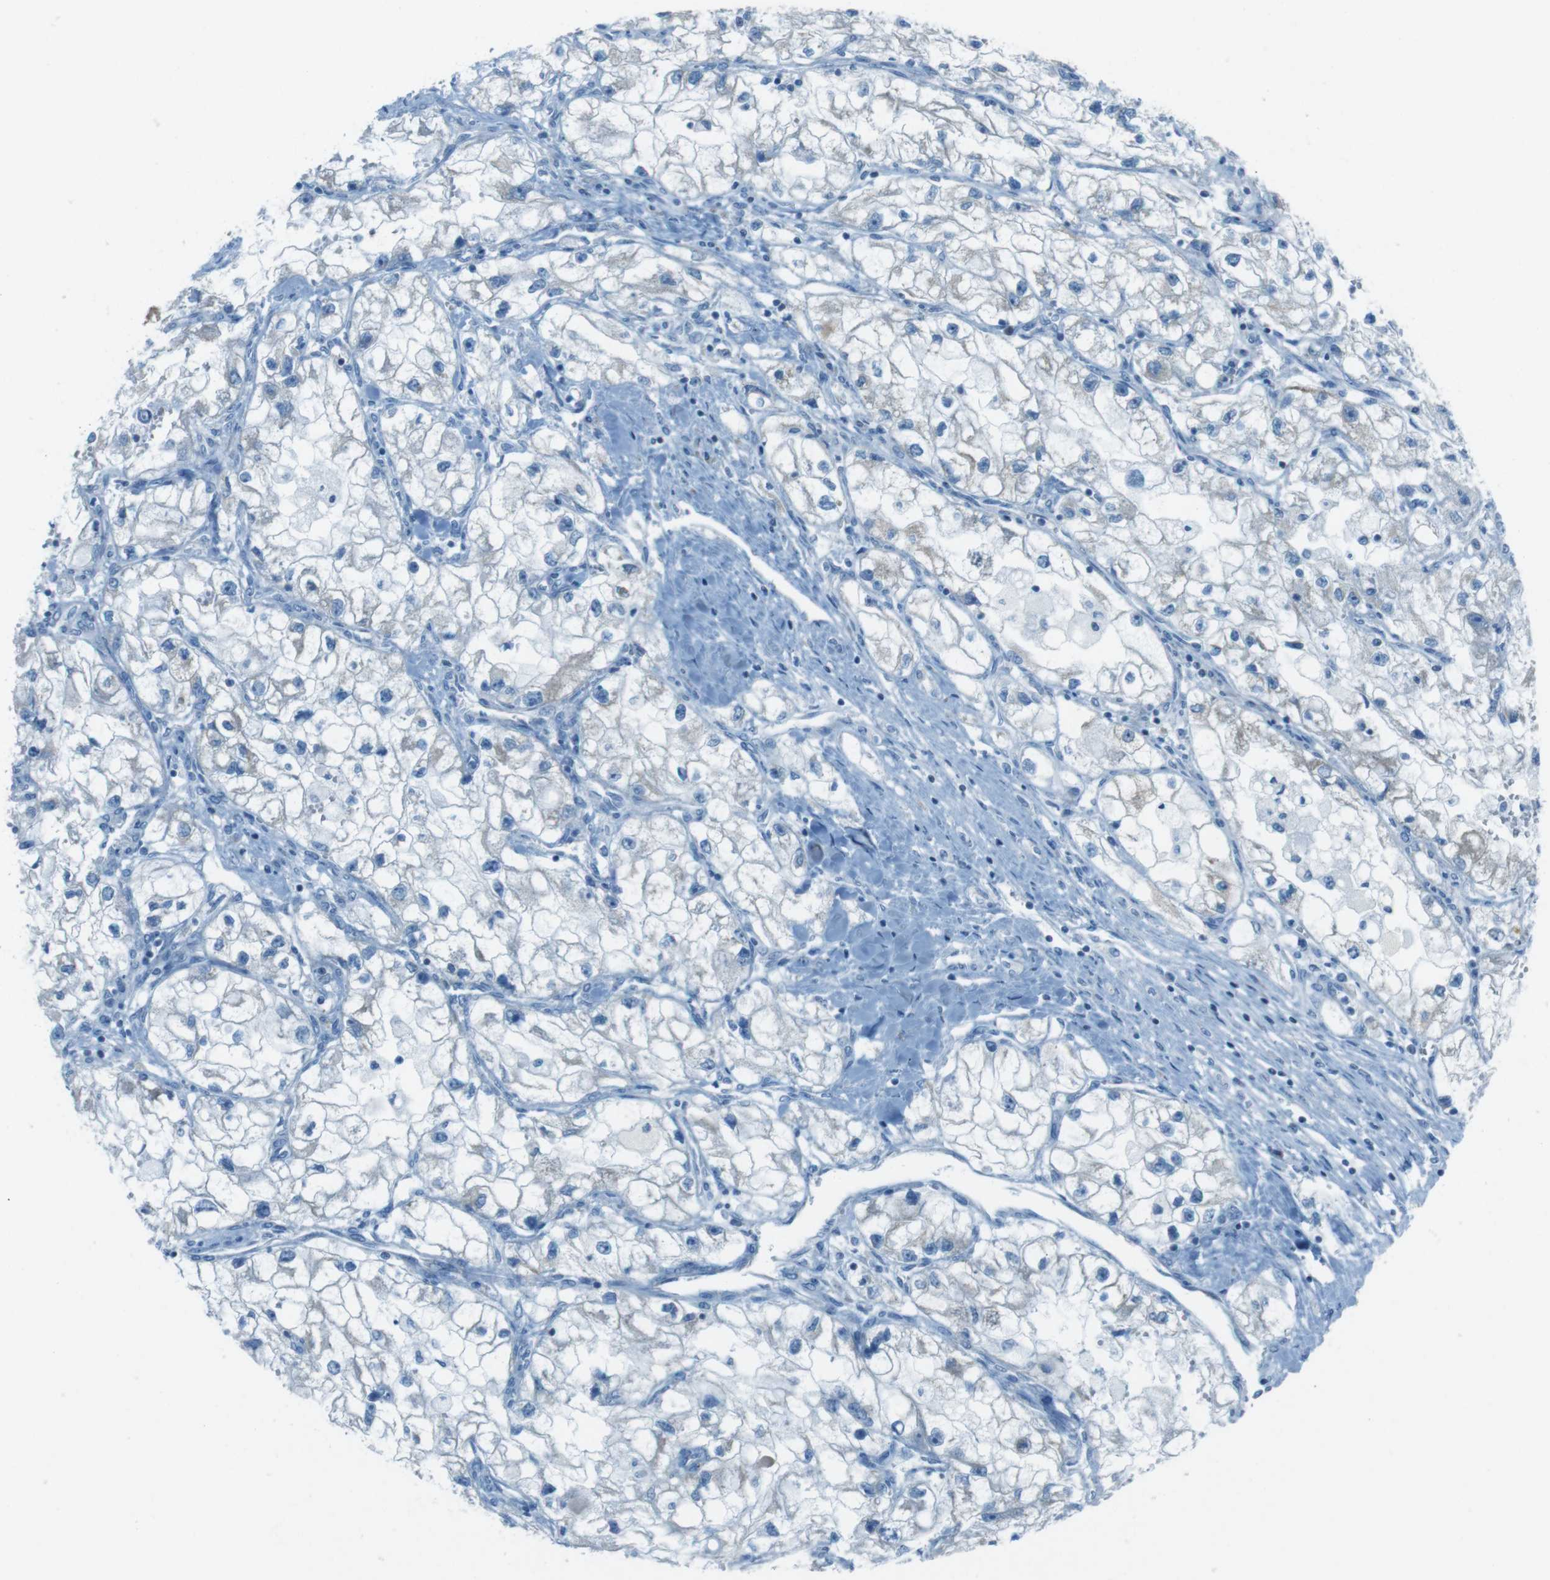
{"staining": {"intensity": "negative", "quantity": "none", "location": "none"}, "tissue": "renal cancer", "cell_type": "Tumor cells", "image_type": "cancer", "snomed": [{"axis": "morphology", "description": "Adenocarcinoma, NOS"}, {"axis": "topography", "description": "Kidney"}], "caption": "Immunohistochemical staining of human renal cancer (adenocarcinoma) reveals no significant expression in tumor cells.", "gene": "DNAJA3", "patient": {"sex": "female", "age": 70}}